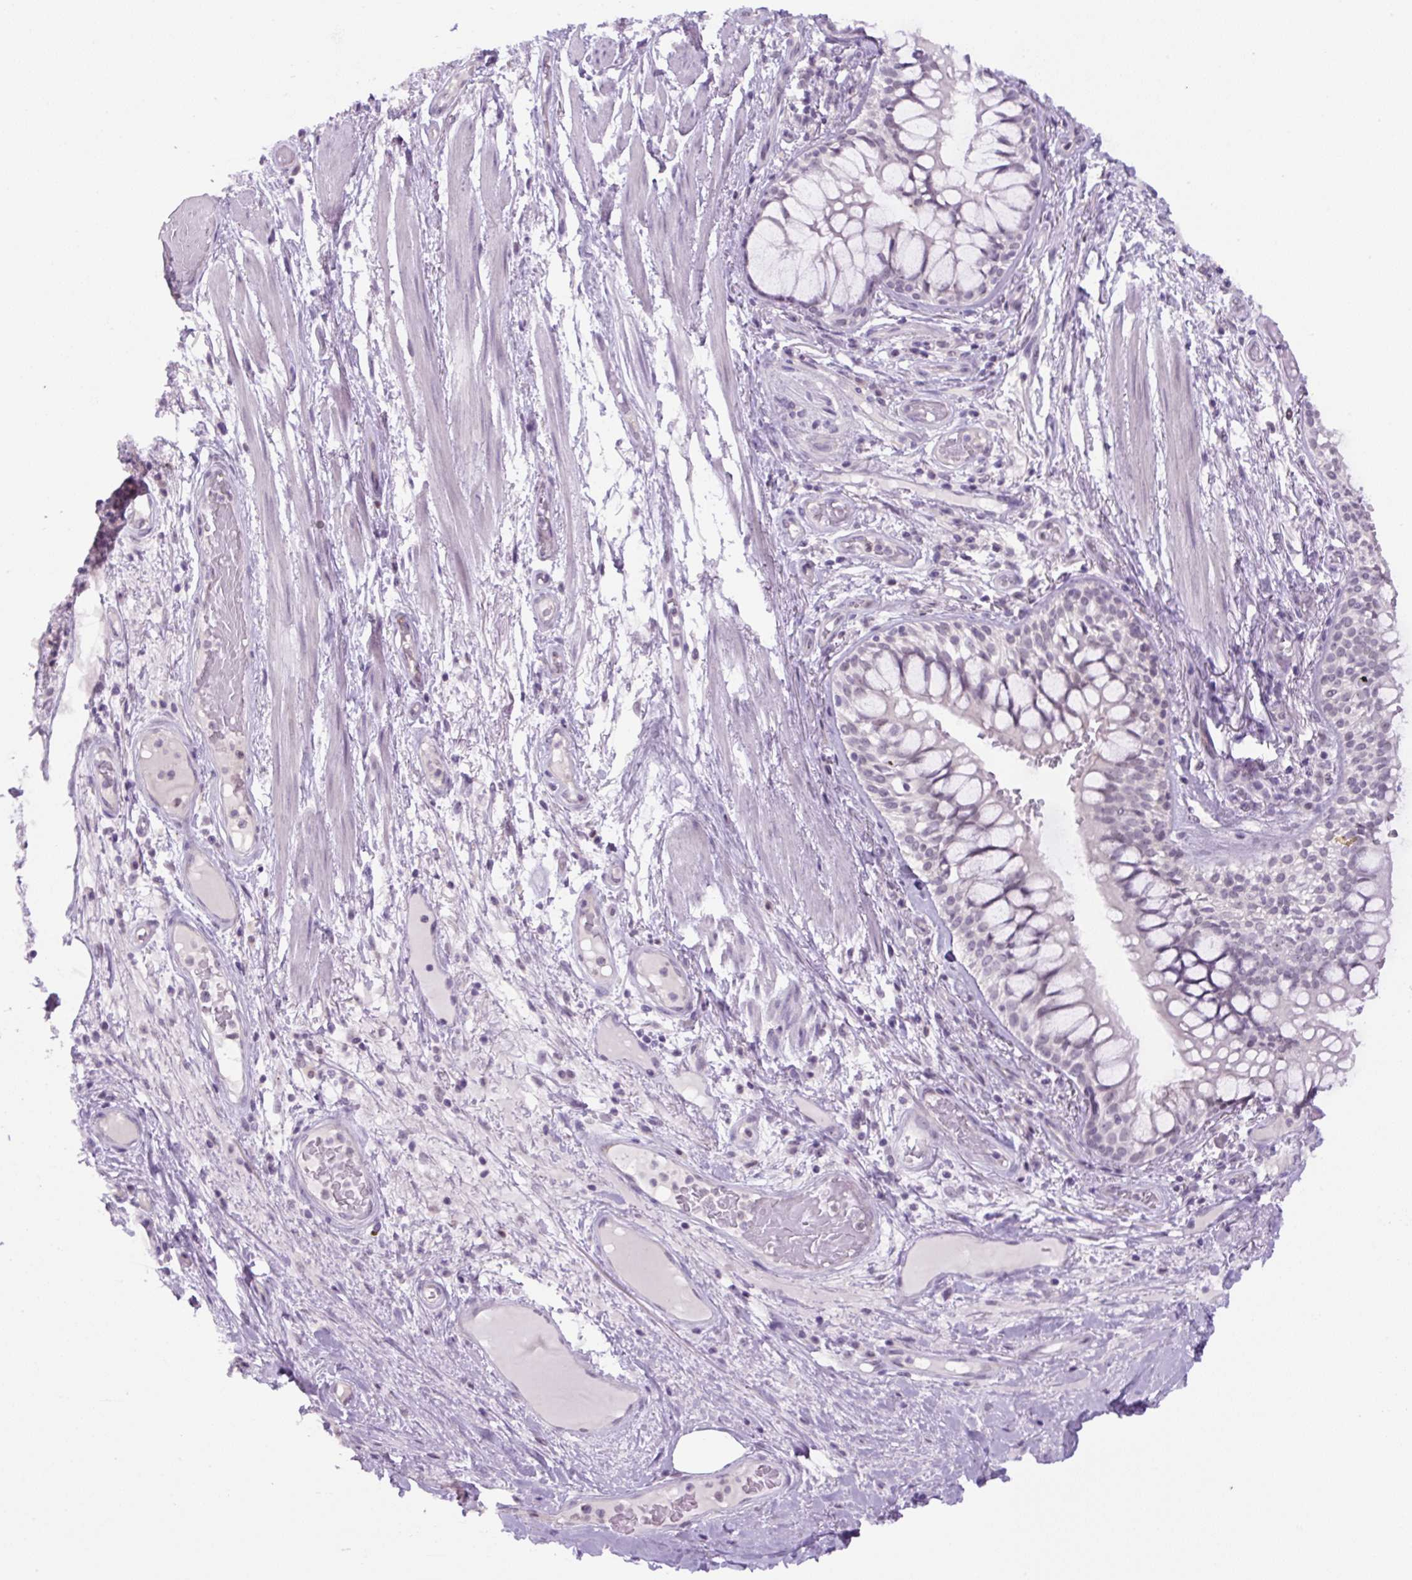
{"staining": {"intensity": "negative", "quantity": "none", "location": "none"}, "tissue": "adipose tissue", "cell_type": "Adipocytes", "image_type": "normal", "snomed": [{"axis": "morphology", "description": "Normal tissue, NOS"}, {"axis": "topography", "description": "Cartilage tissue"}, {"axis": "topography", "description": "Bronchus"}], "caption": "Micrograph shows no significant protein expression in adipocytes of normal adipose tissue.", "gene": "RYBP", "patient": {"sex": "male", "age": 64}}